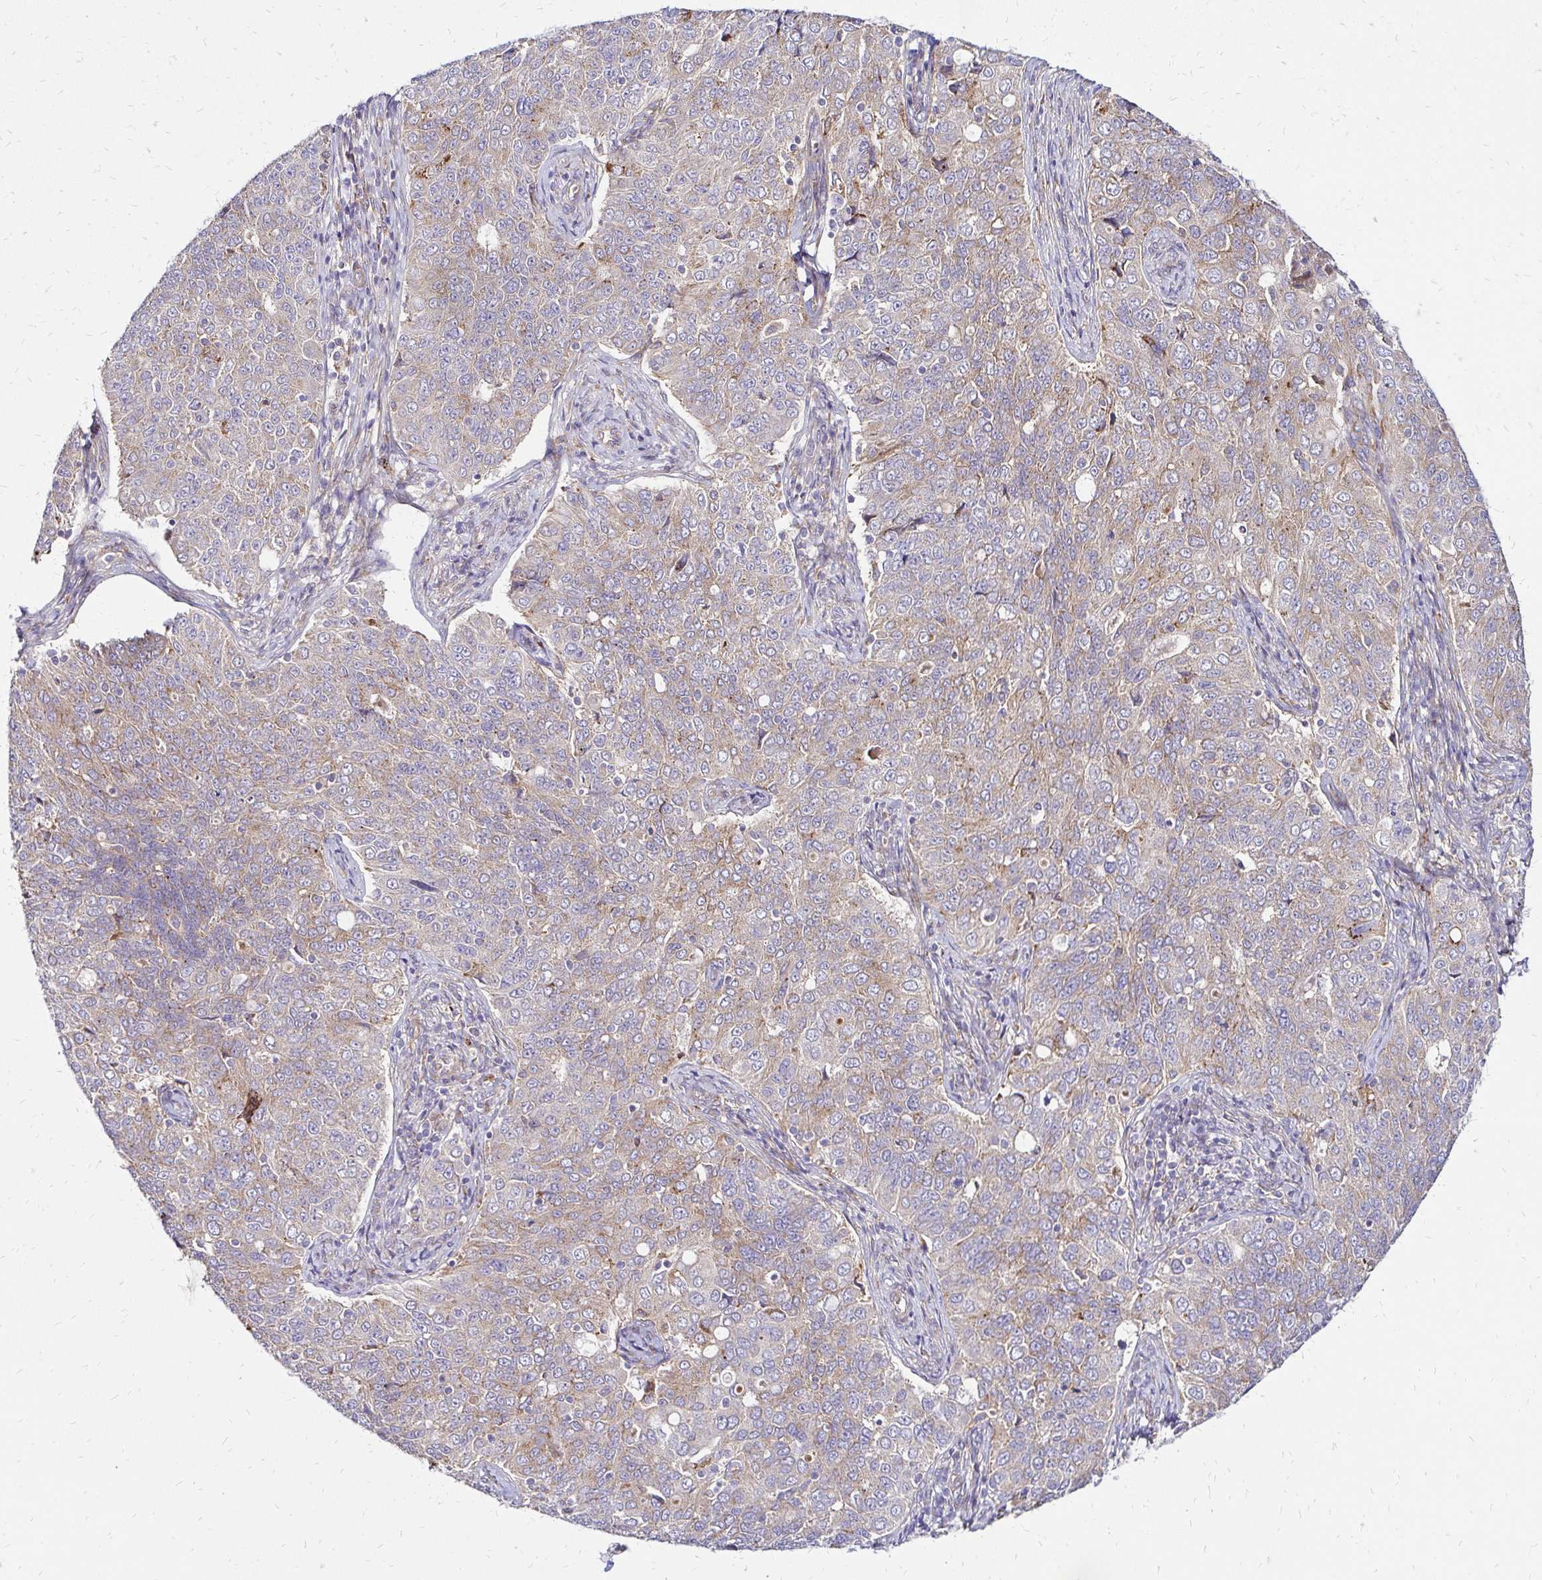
{"staining": {"intensity": "weak", "quantity": "25%-75%", "location": "cytoplasmic/membranous"}, "tissue": "endometrial cancer", "cell_type": "Tumor cells", "image_type": "cancer", "snomed": [{"axis": "morphology", "description": "Adenocarcinoma, NOS"}, {"axis": "topography", "description": "Endometrium"}], "caption": "About 25%-75% of tumor cells in endometrial cancer (adenocarcinoma) demonstrate weak cytoplasmic/membranous protein expression as visualized by brown immunohistochemical staining.", "gene": "IDUA", "patient": {"sex": "female", "age": 43}}